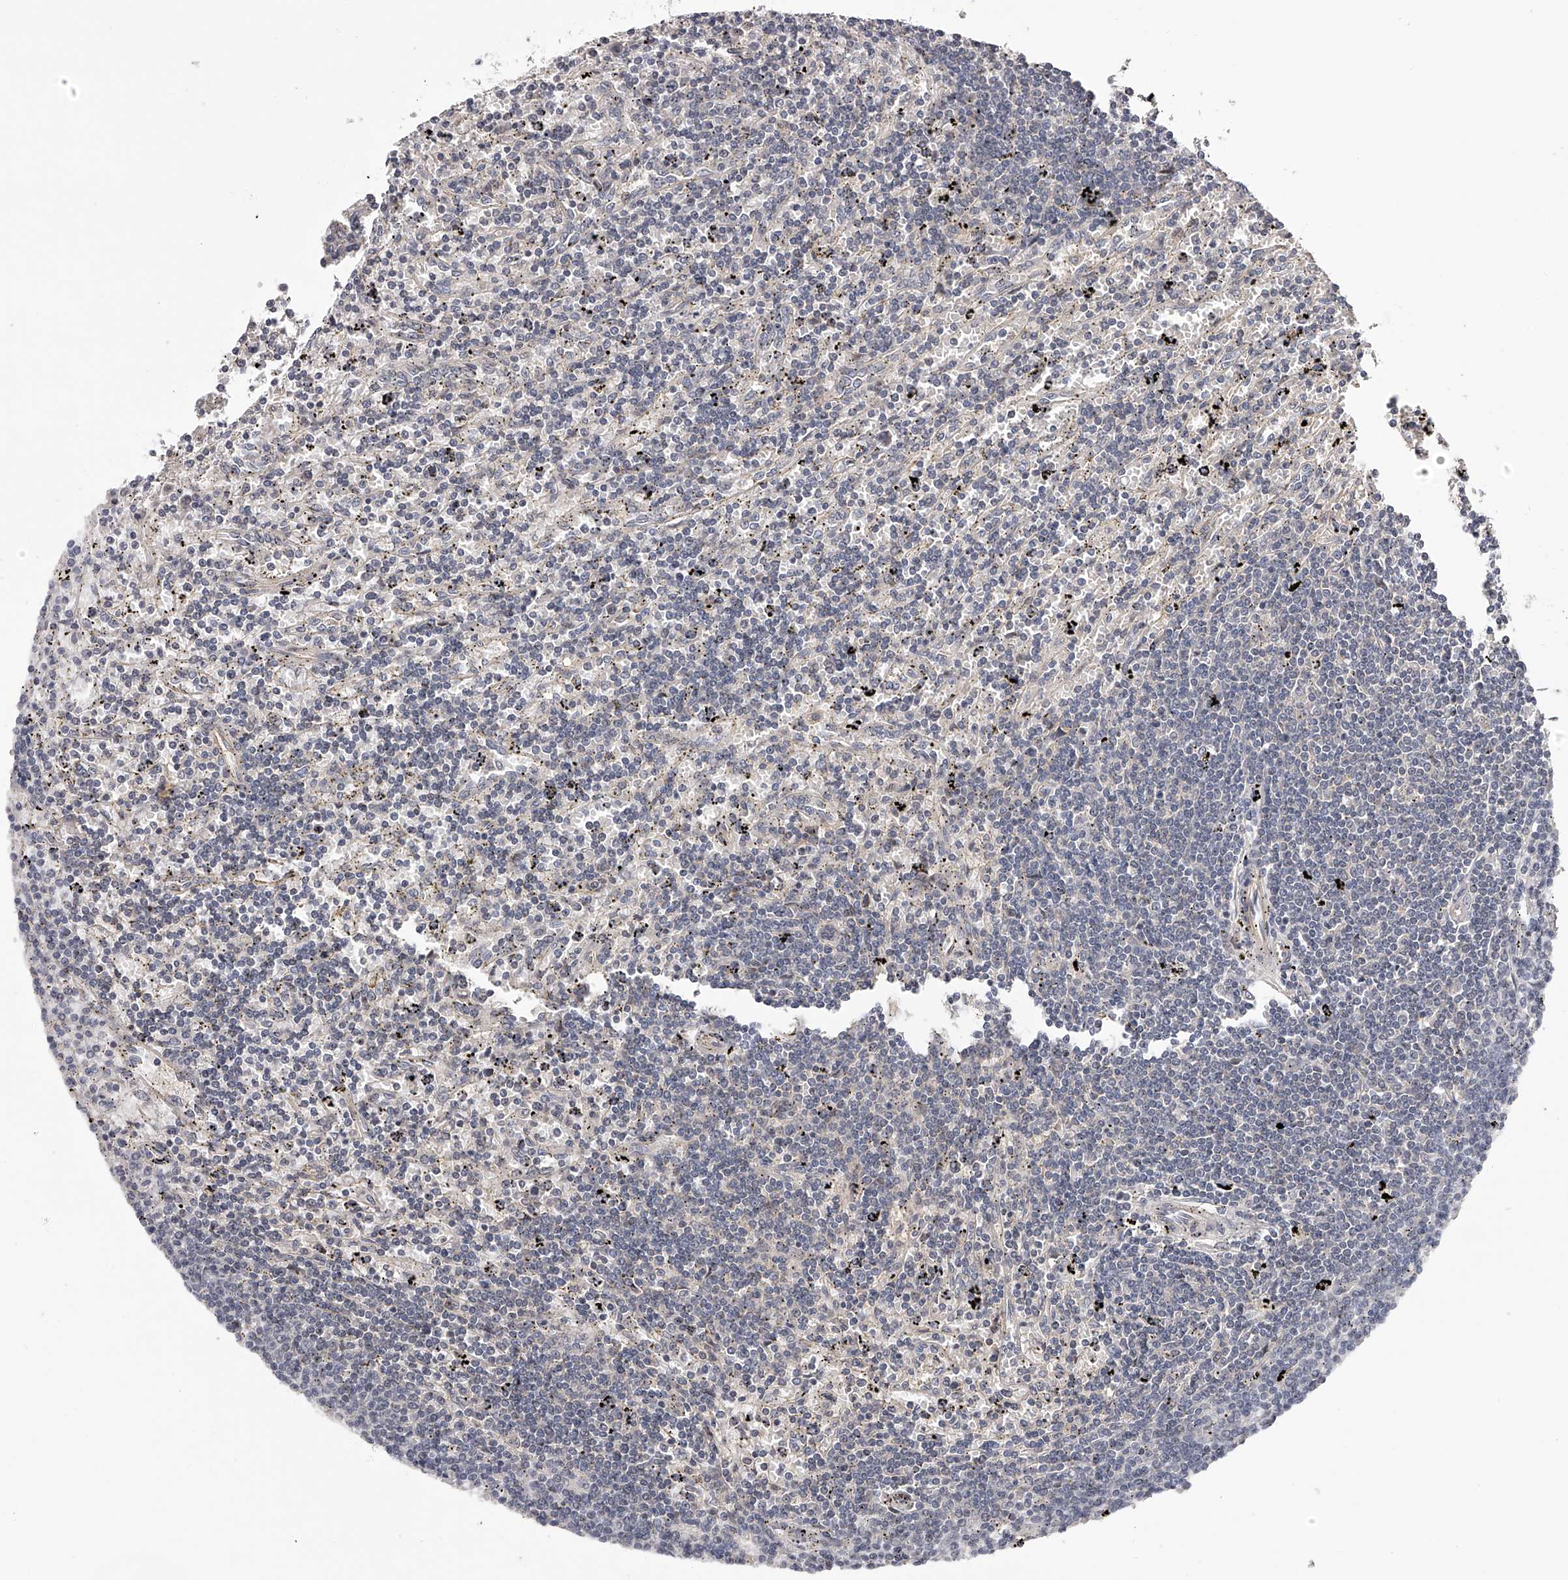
{"staining": {"intensity": "negative", "quantity": "none", "location": "none"}, "tissue": "lymphoma", "cell_type": "Tumor cells", "image_type": "cancer", "snomed": [{"axis": "morphology", "description": "Malignant lymphoma, non-Hodgkin's type, Low grade"}, {"axis": "topography", "description": "Spleen"}], "caption": "Immunohistochemistry (IHC) micrograph of low-grade malignant lymphoma, non-Hodgkin's type stained for a protein (brown), which exhibits no positivity in tumor cells.", "gene": "PFDN2", "patient": {"sex": "male", "age": 76}}